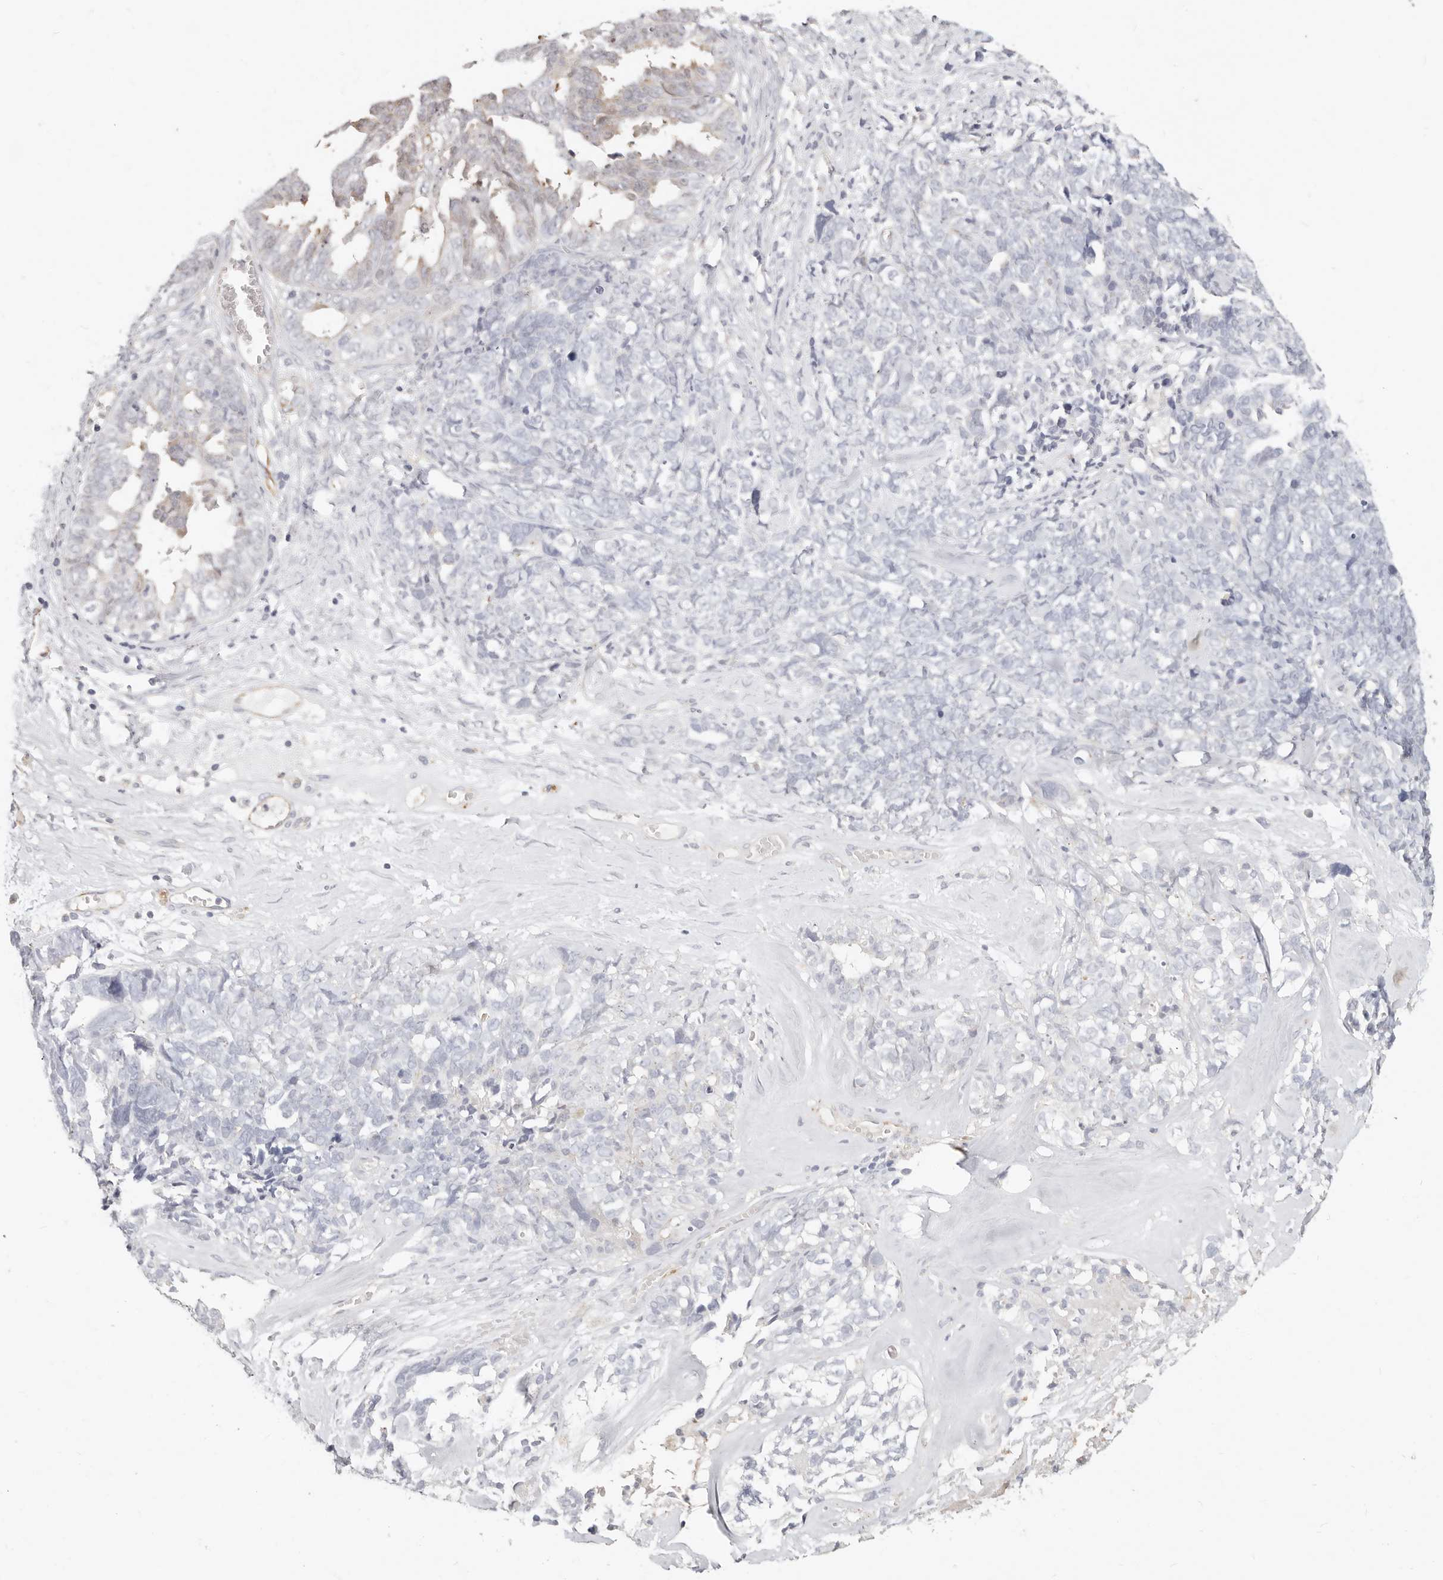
{"staining": {"intensity": "moderate", "quantity": "<25%", "location": "cytoplasmic/membranous,nuclear"}, "tissue": "ovarian cancer", "cell_type": "Tumor cells", "image_type": "cancer", "snomed": [{"axis": "morphology", "description": "Cystadenocarcinoma, serous, NOS"}, {"axis": "topography", "description": "Ovary"}], "caption": "A histopathology image showing moderate cytoplasmic/membranous and nuclear expression in approximately <25% of tumor cells in ovarian cancer (serous cystadenocarcinoma), as visualized by brown immunohistochemical staining.", "gene": "ZRANB1", "patient": {"sex": "female", "age": 79}}